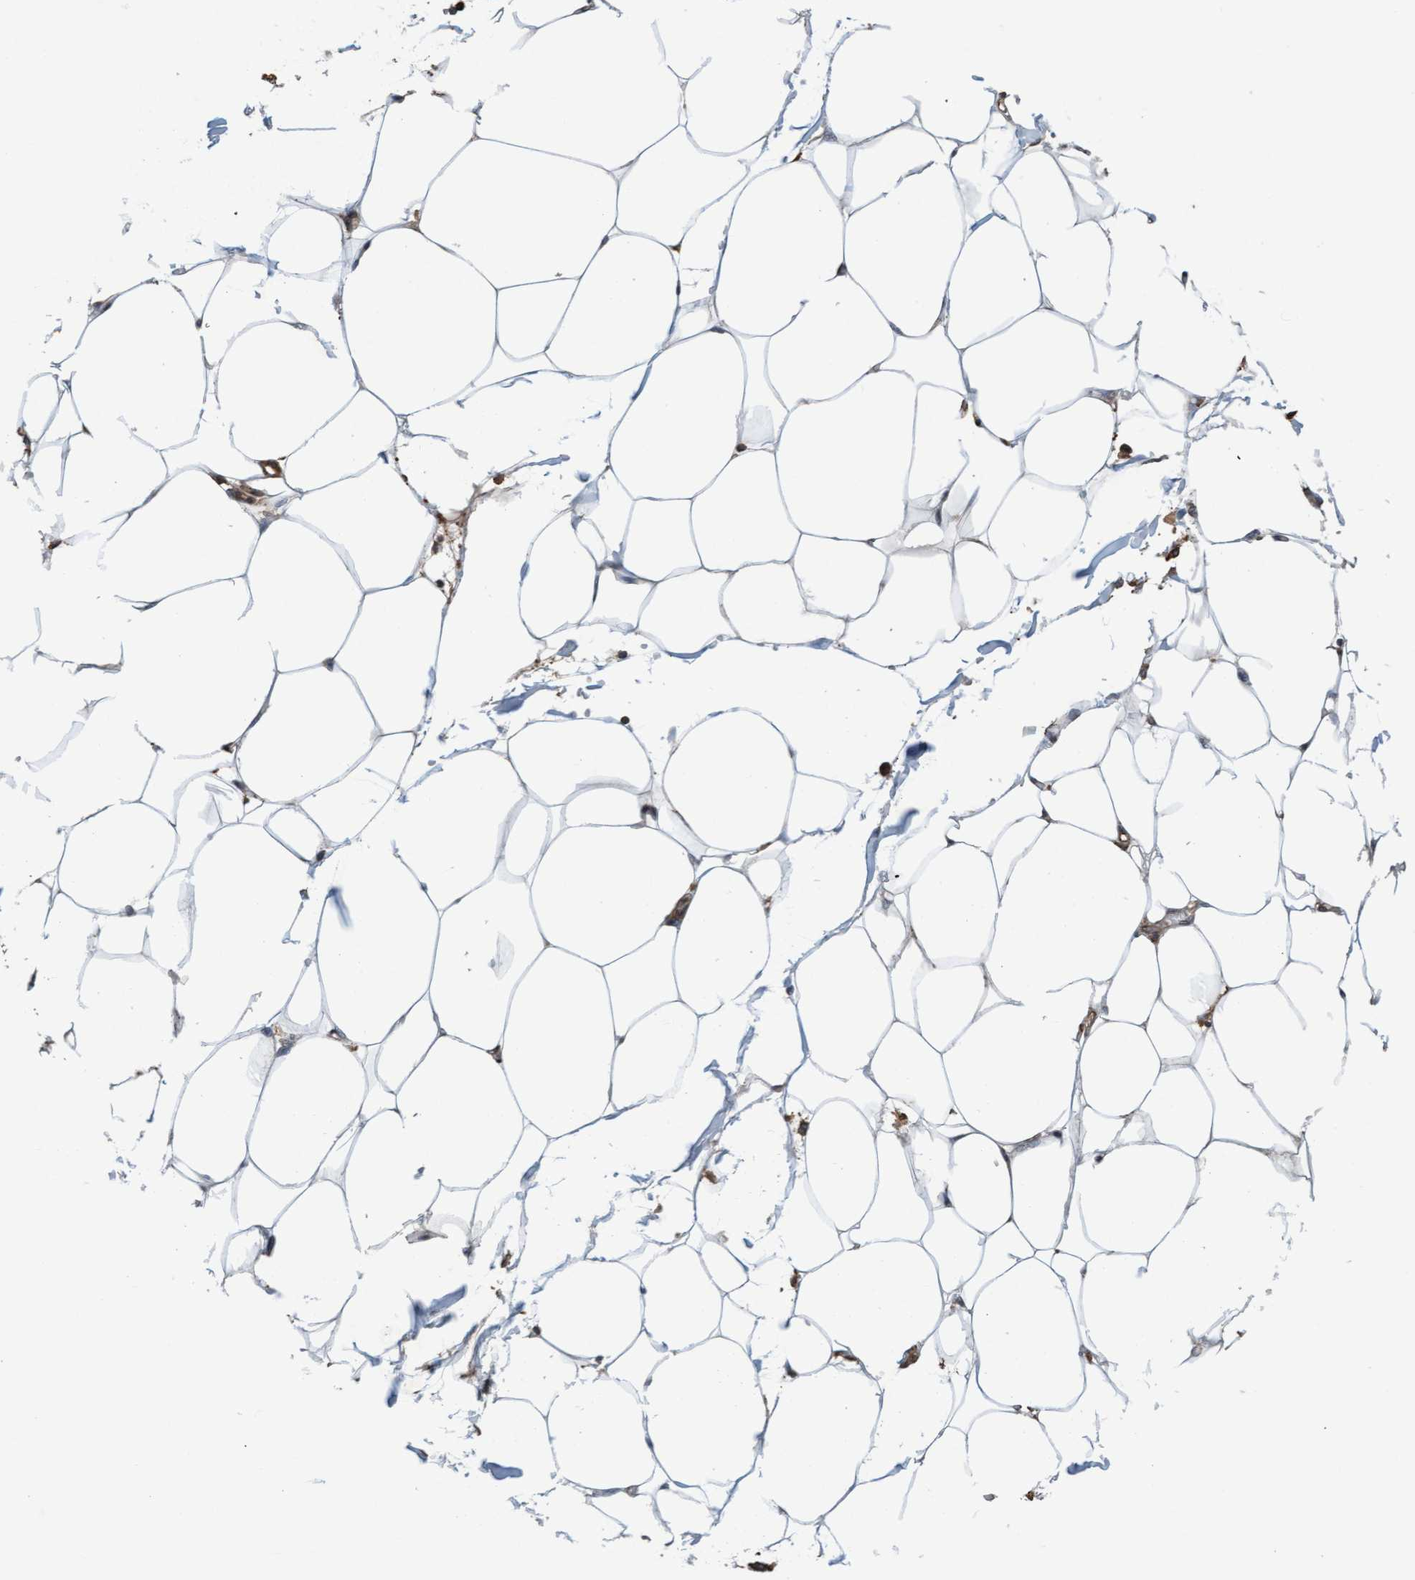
{"staining": {"intensity": "moderate", "quantity": ">75%", "location": "cytoplasmic/membranous"}, "tissue": "adipose tissue", "cell_type": "Adipocytes", "image_type": "normal", "snomed": [{"axis": "morphology", "description": "Normal tissue, NOS"}, {"axis": "morphology", "description": "Adenocarcinoma, NOS"}, {"axis": "topography", "description": "Colon"}, {"axis": "topography", "description": "Peripheral nerve tissue"}], "caption": "Immunohistochemistry image of unremarkable adipose tissue stained for a protein (brown), which shows medium levels of moderate cytoplasmic/membranous positivity in about >75% of adipocytes.", "gene": "FXR2", "patient": {"sex": "male", "age": 14}}